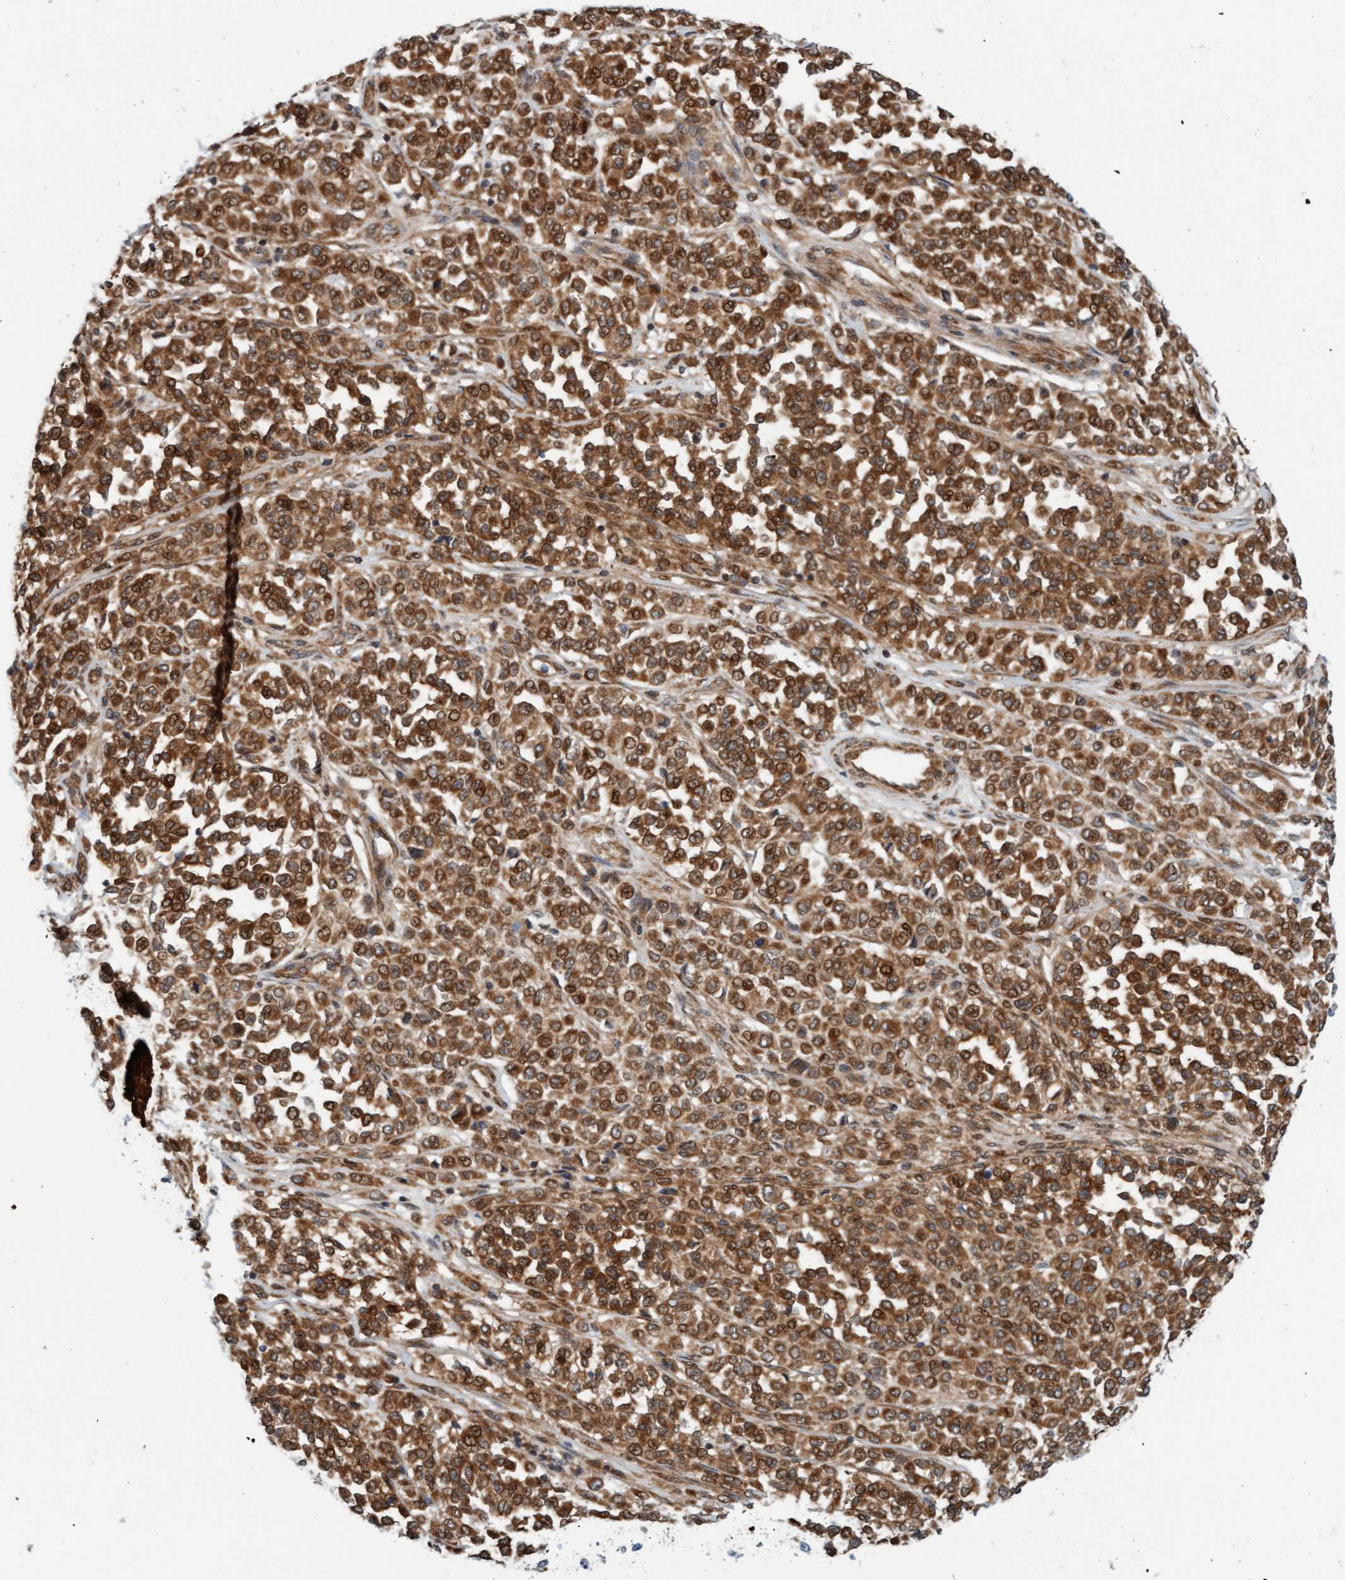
{"staining": {"intensity": "strong", "quantity": ">75%", "location": "cytoplasmic/membranous,nuclear"}, "tissue": "melanoma", "cell_type": "Tumor cells", "image_type": "cancer", "snomed": [{"axis": "morphology", "description": "Malignant melanoma, Metastatic site"}, {"axis": "topography", "description": "Pancreas"}], "caption": "High-magnification brightfield microscopy of melanoma stained with DAB (brown) and counterstained with hematoxylin (blue). tumor cells exhibit strong cytoplasmic/membranous and nuclear staining is identified in approximately>75% of cells.", "gene": "EIF4EBP1", "patient": {"sex": "female", "age": 30}}